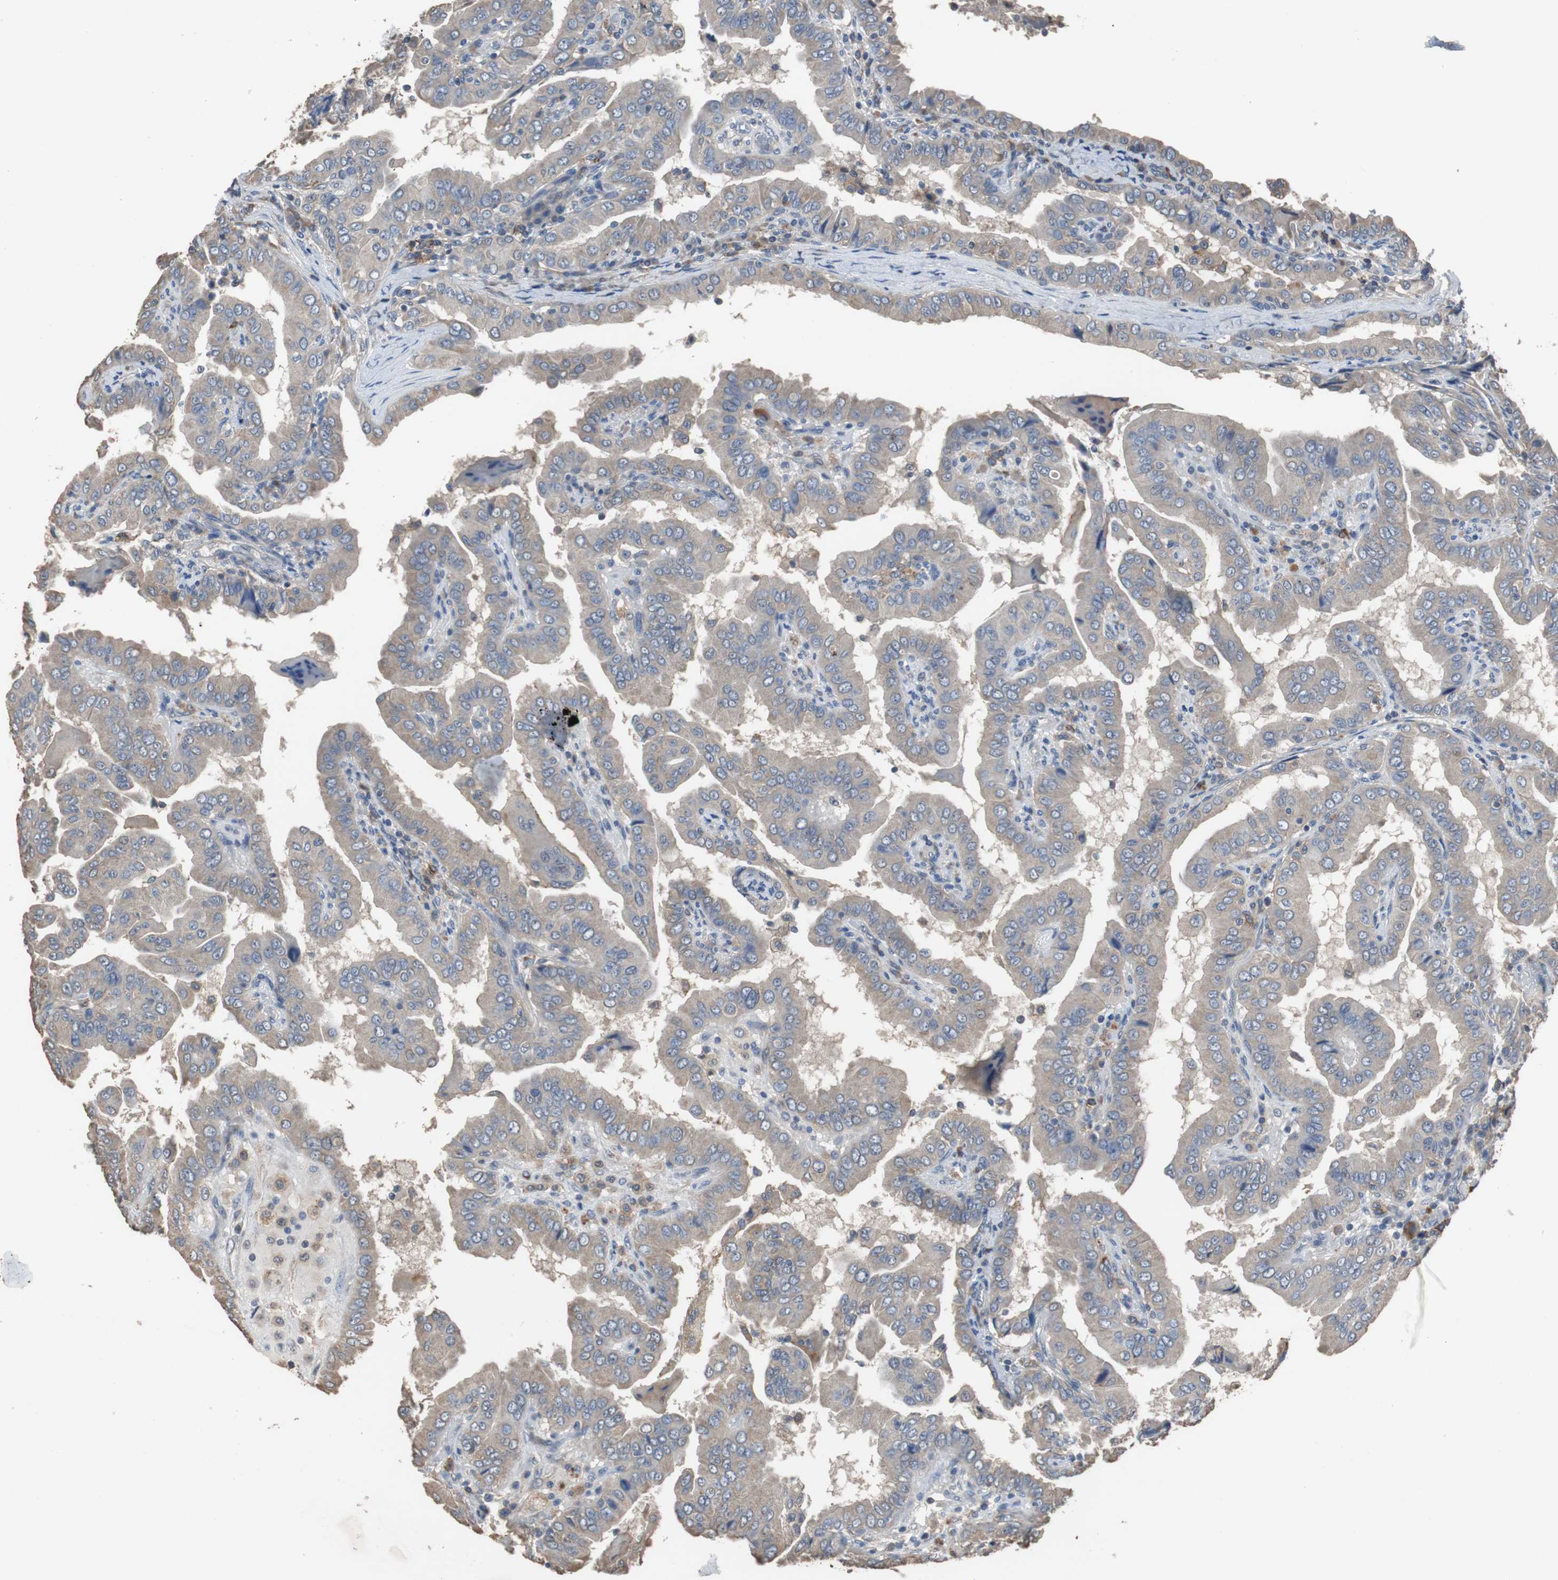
{"staining": {"intensity": "weak", "quantity": ">75%", "location": "cytoplasmic/membranous"}, "tissue": "thyroid cancer", "cell_type": "Tumor cells", "image_type": "cancer", "snomed": [{"axis": "morphology", "description": "Papillary adenocarcinoma, NOS"}, {"axis": "topography", "description": "Thyroid gland"}], "caption": "IHC of thyroid cancer (papillary adenocarcinoma) reveals low levels of weak cytoplasmic/membranous positivity in about >75% of tumor cells.", "gene": "SCIMP", "patient": {"sex": "male", "age": 33}}